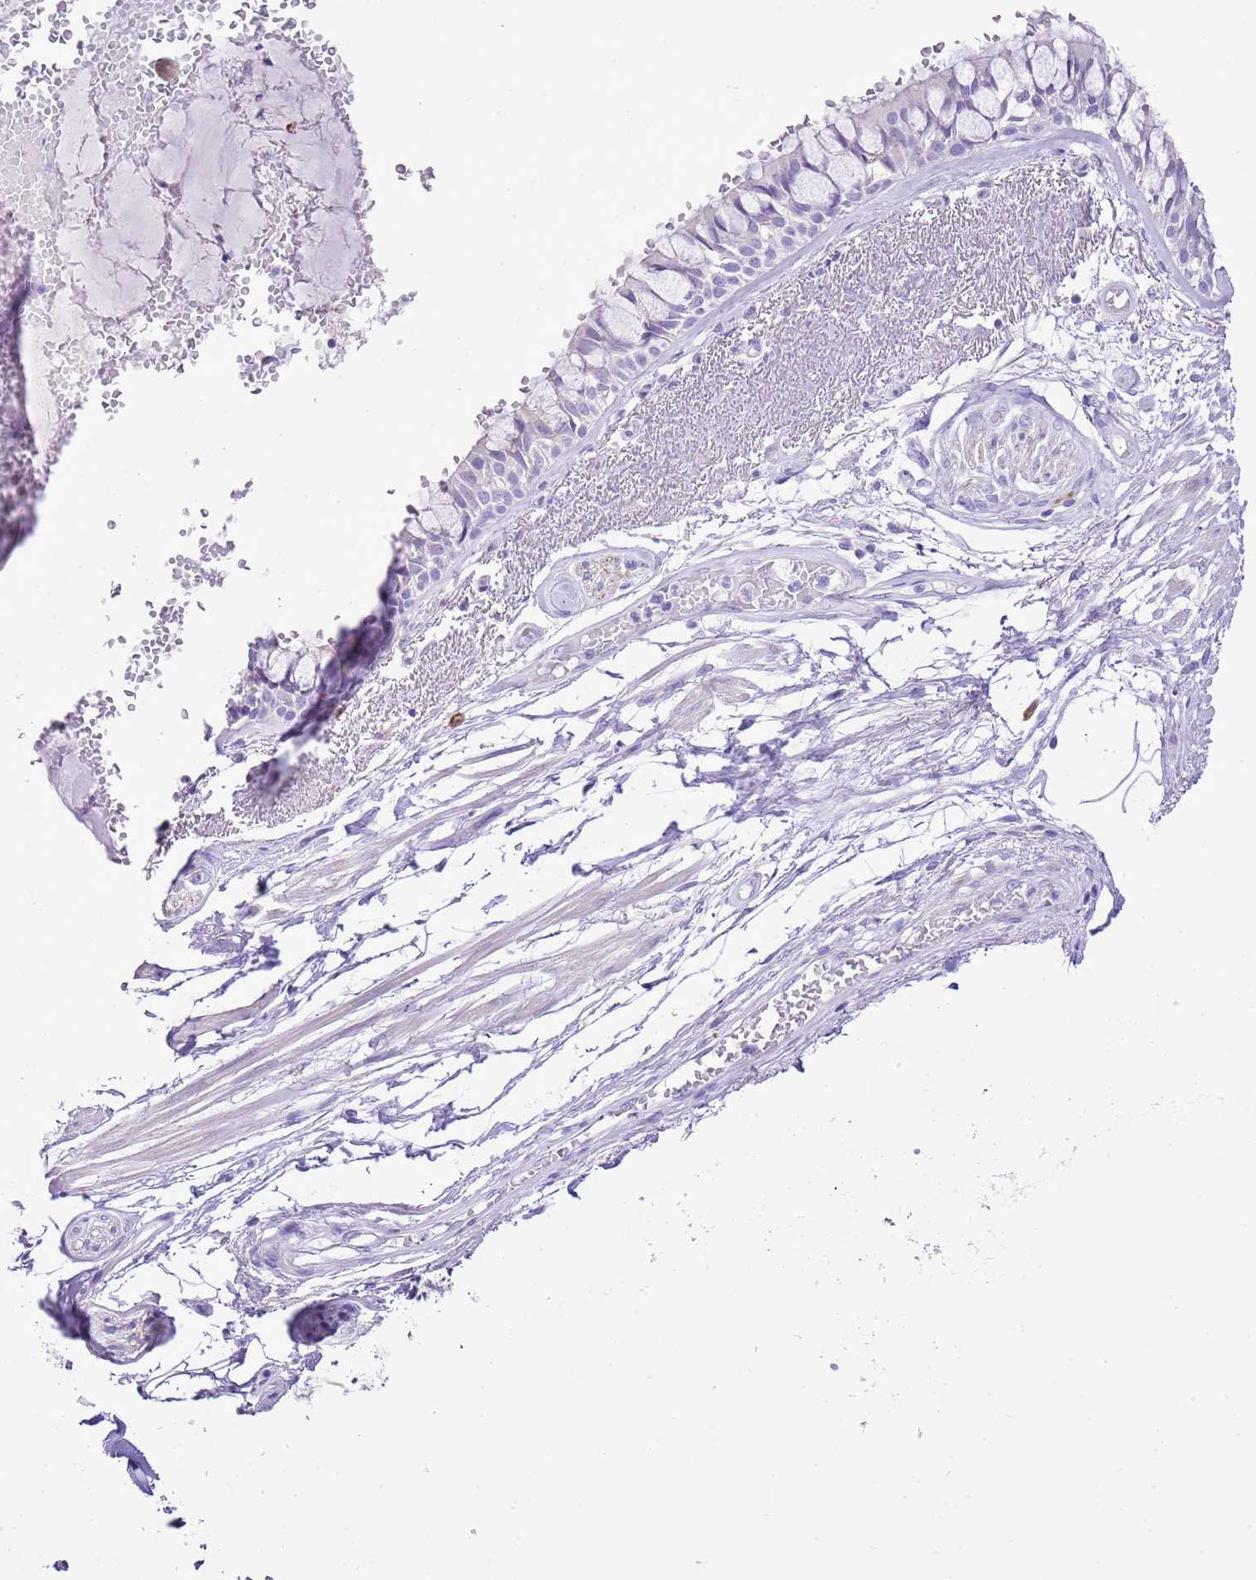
{"staining": {"intensity": "negative", "quantity": "none", "location": "none"}, "tissue": "bronchus", "cell_type": "Respiratory epithelial cells", "image_type": "normal", "snomed": [{"axis": "morphology", "description": "Normal tissue, NOS"}, {"axis": "topography", "description": "Bronchus"}], "caption": "High magnification brightfield microscopy of benign bronchus stained with DAB (brown) and counterstained with hematoxylin (blue): respiratory epithelial cells show no significant staining.", "gene": "AAR2", "patient": {"sex": "male", "age": 66}}